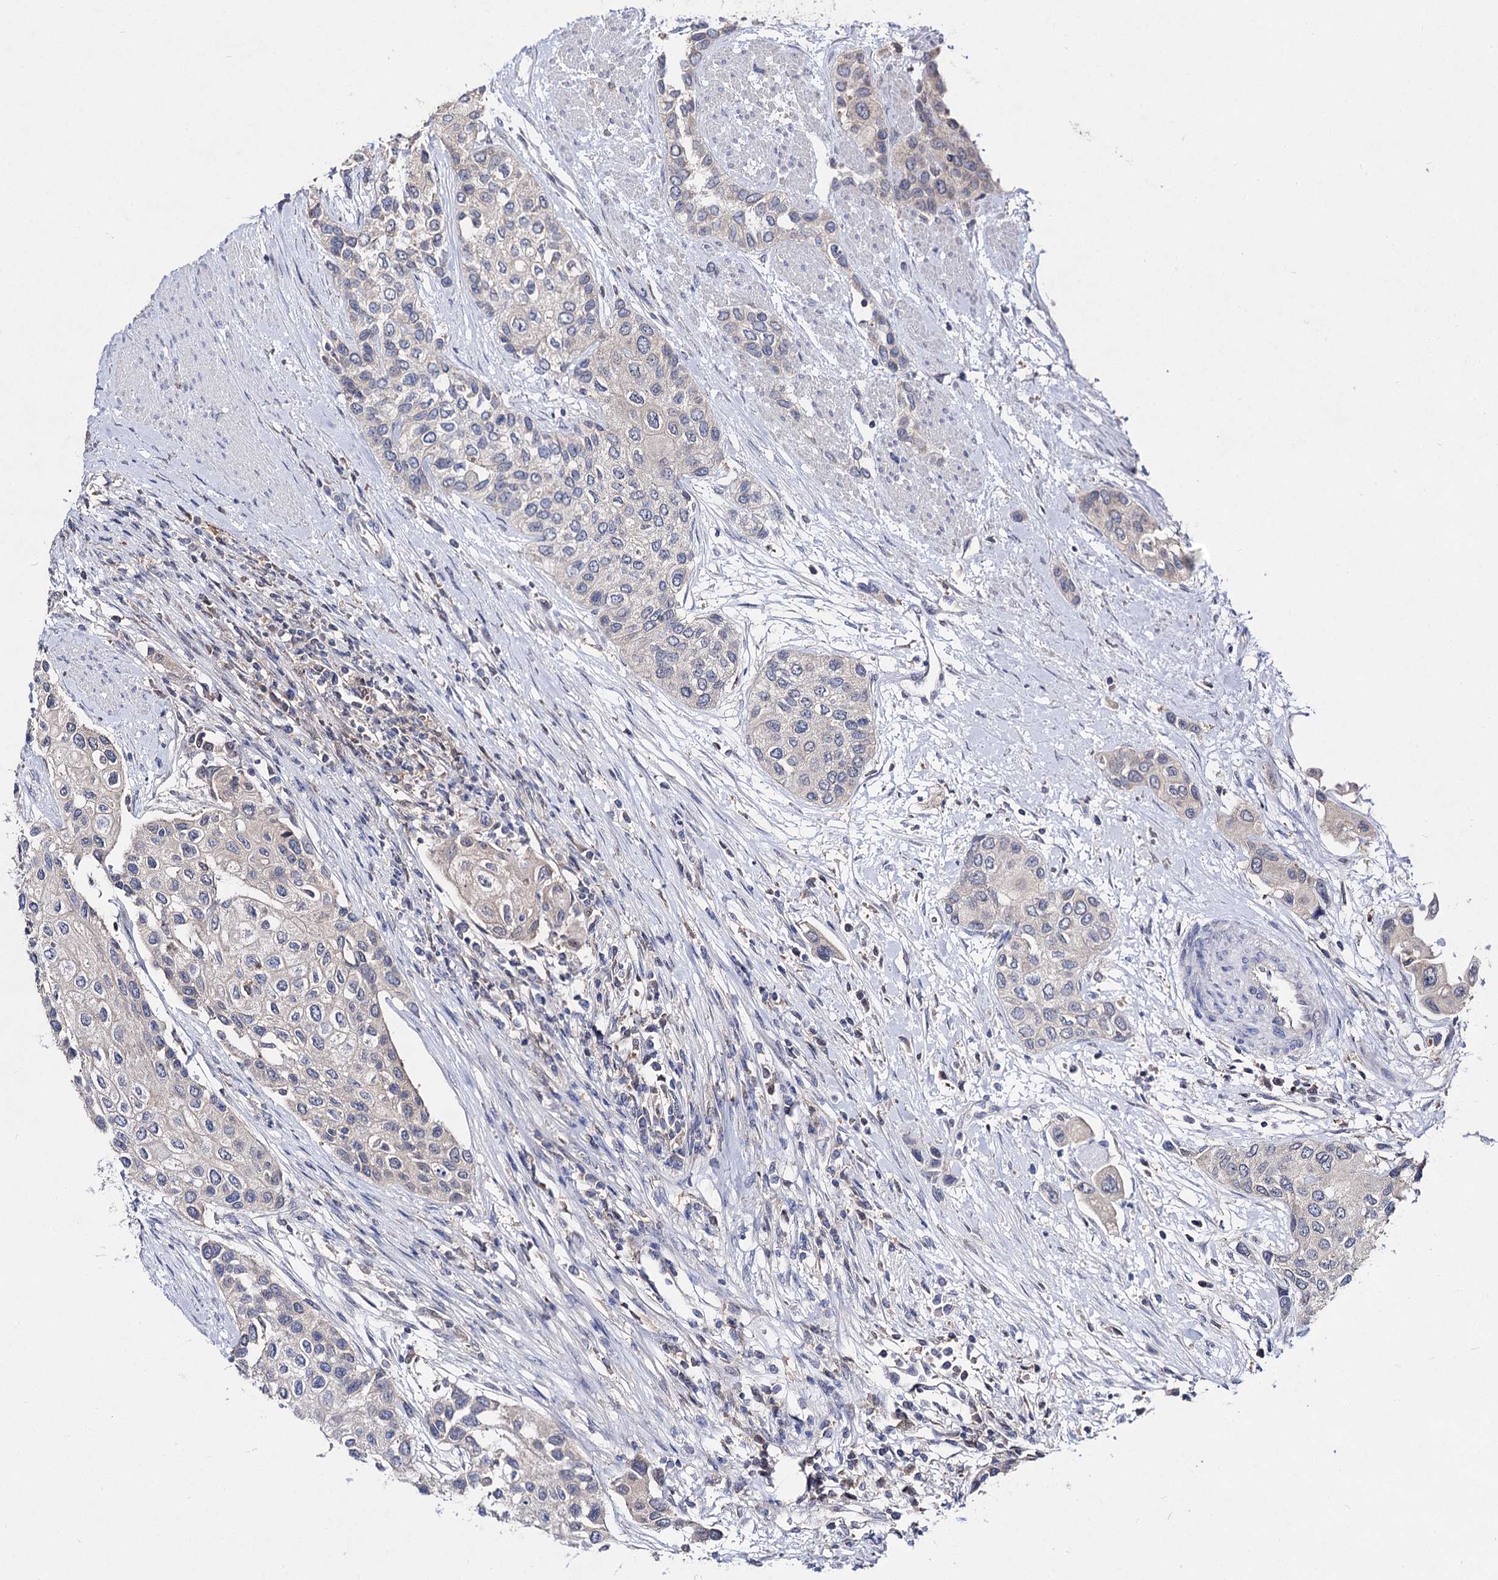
{"staining": {"intensity": "negative", "quantity": "none", "location": "none"}, "tissue": "urothelial cancer", "cell_type": "Tumor cells", "image_type": "cancer", "snomed": [{"axis": "morphology", "description": "Normal tissue, NOS"}, {"axis": "morphology", "description": "Urothelial carcinoma, High grade"}, {"axis": "topography", "description": "Vascular tissue"}, {"axis": "topography", "description": "Urinary bladder"}], "caption": "High magnification brightfield microscopy of high-grade urothelial carcinoma stained with DAB (brown) and counterstained with hematoxylin (blue): tumor cells show no significant expression. Nuclei are stained in blue.", "gene": "ACTR6", "patient": {"sex": "female", "age": 56}}